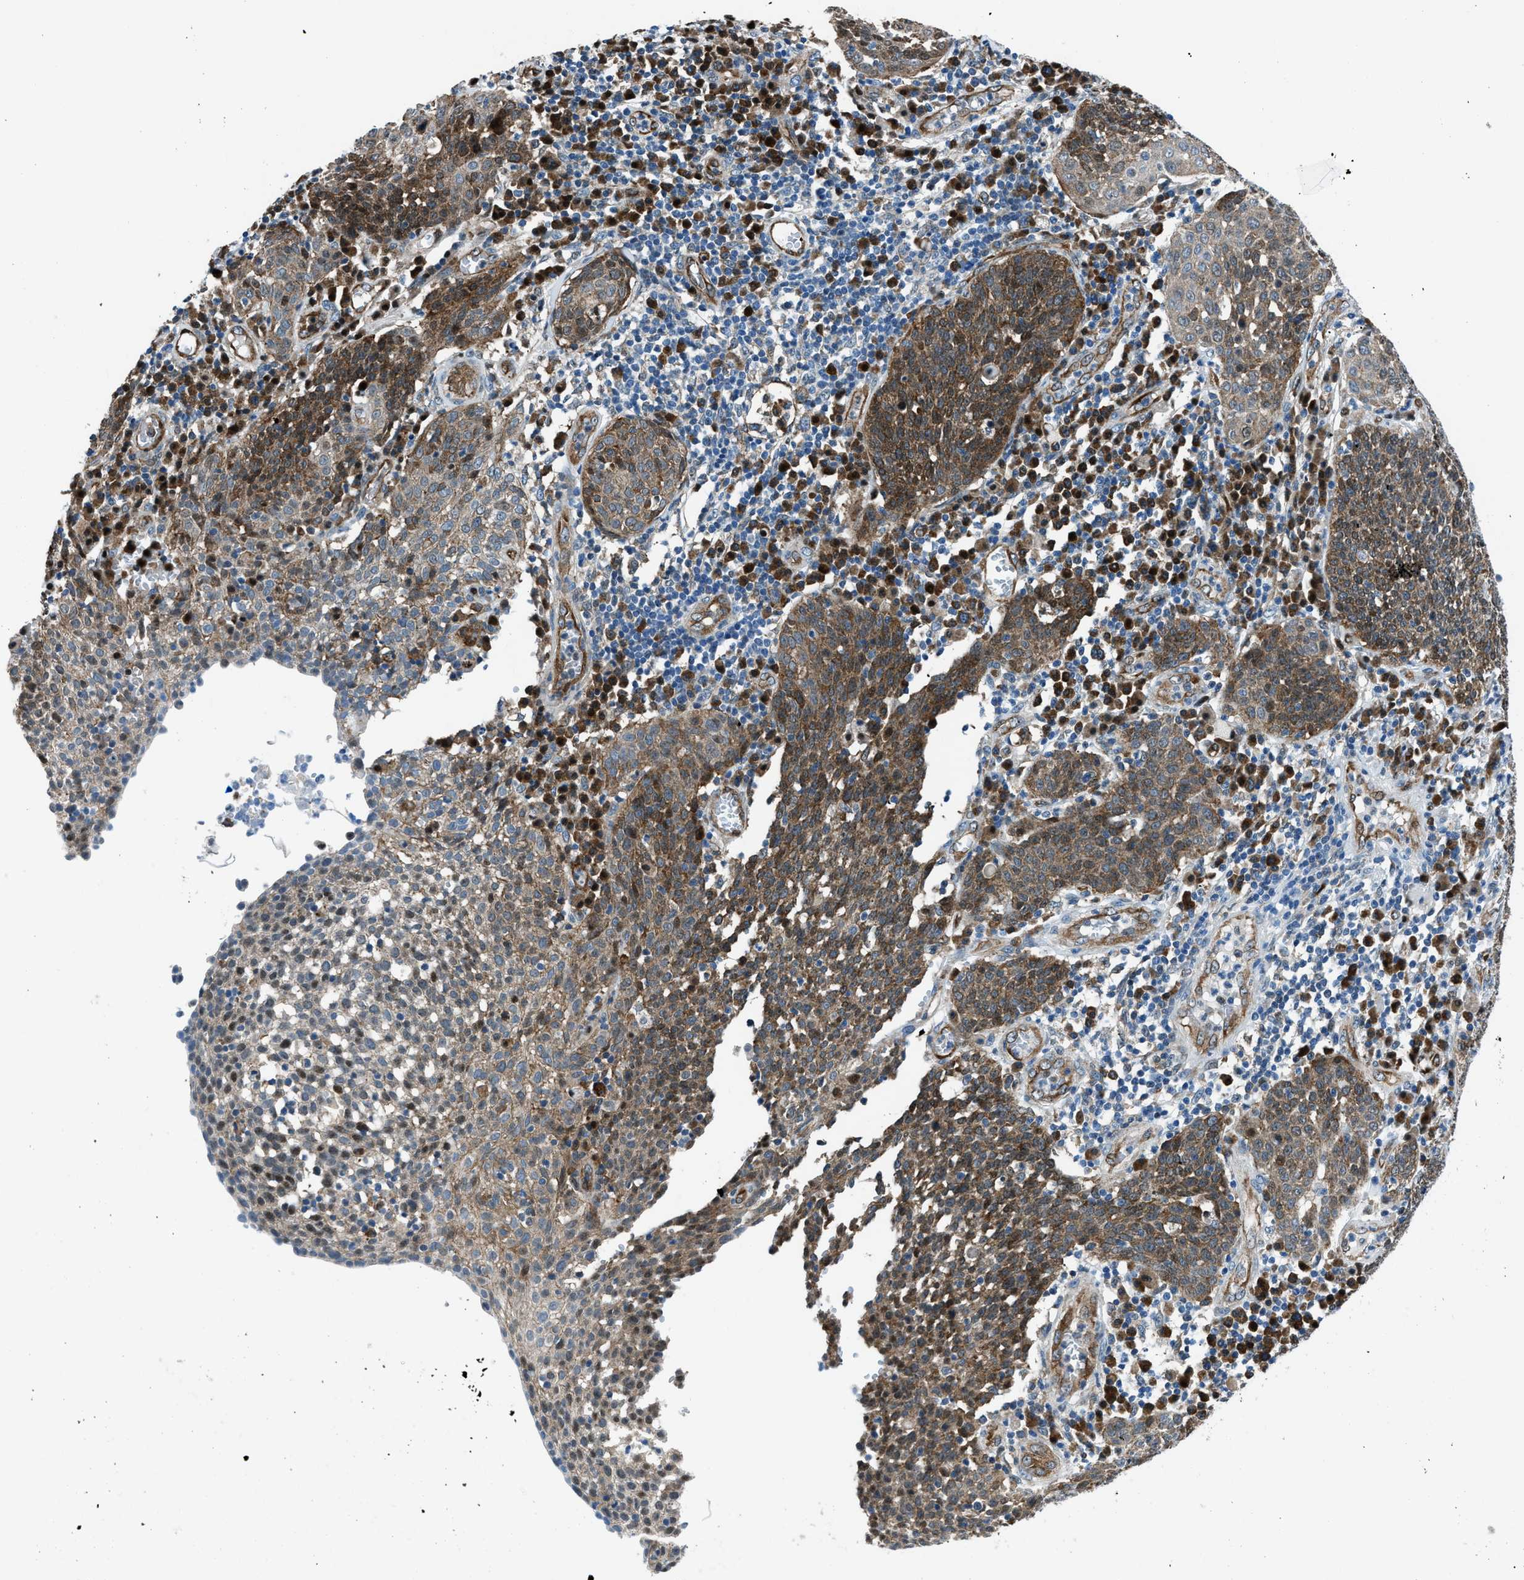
{"staining": {"intensity": "moderate", "quantity": ">75%", "location": "cytoplasmic/membranous,nuclear"}, "tissue": "cervical cancer", "cell_type": "Tumor cells", "image_type": "cancer", "snomed": [{"axis": "morphology", "description": "Squamous cell carcinoma, NOS"}, {"axis": "topography", "description": "Cervix"}], "caption": "There is medium levels of moderate cytoplasmic/membranous and nuclear expression in tumor cells of squamous cell carcinoma (cervical), as demonstrated by immunohistochemical staining (brown color).", "gene": "YWHAE", "patient": {"sex": "female", "age": 34}}